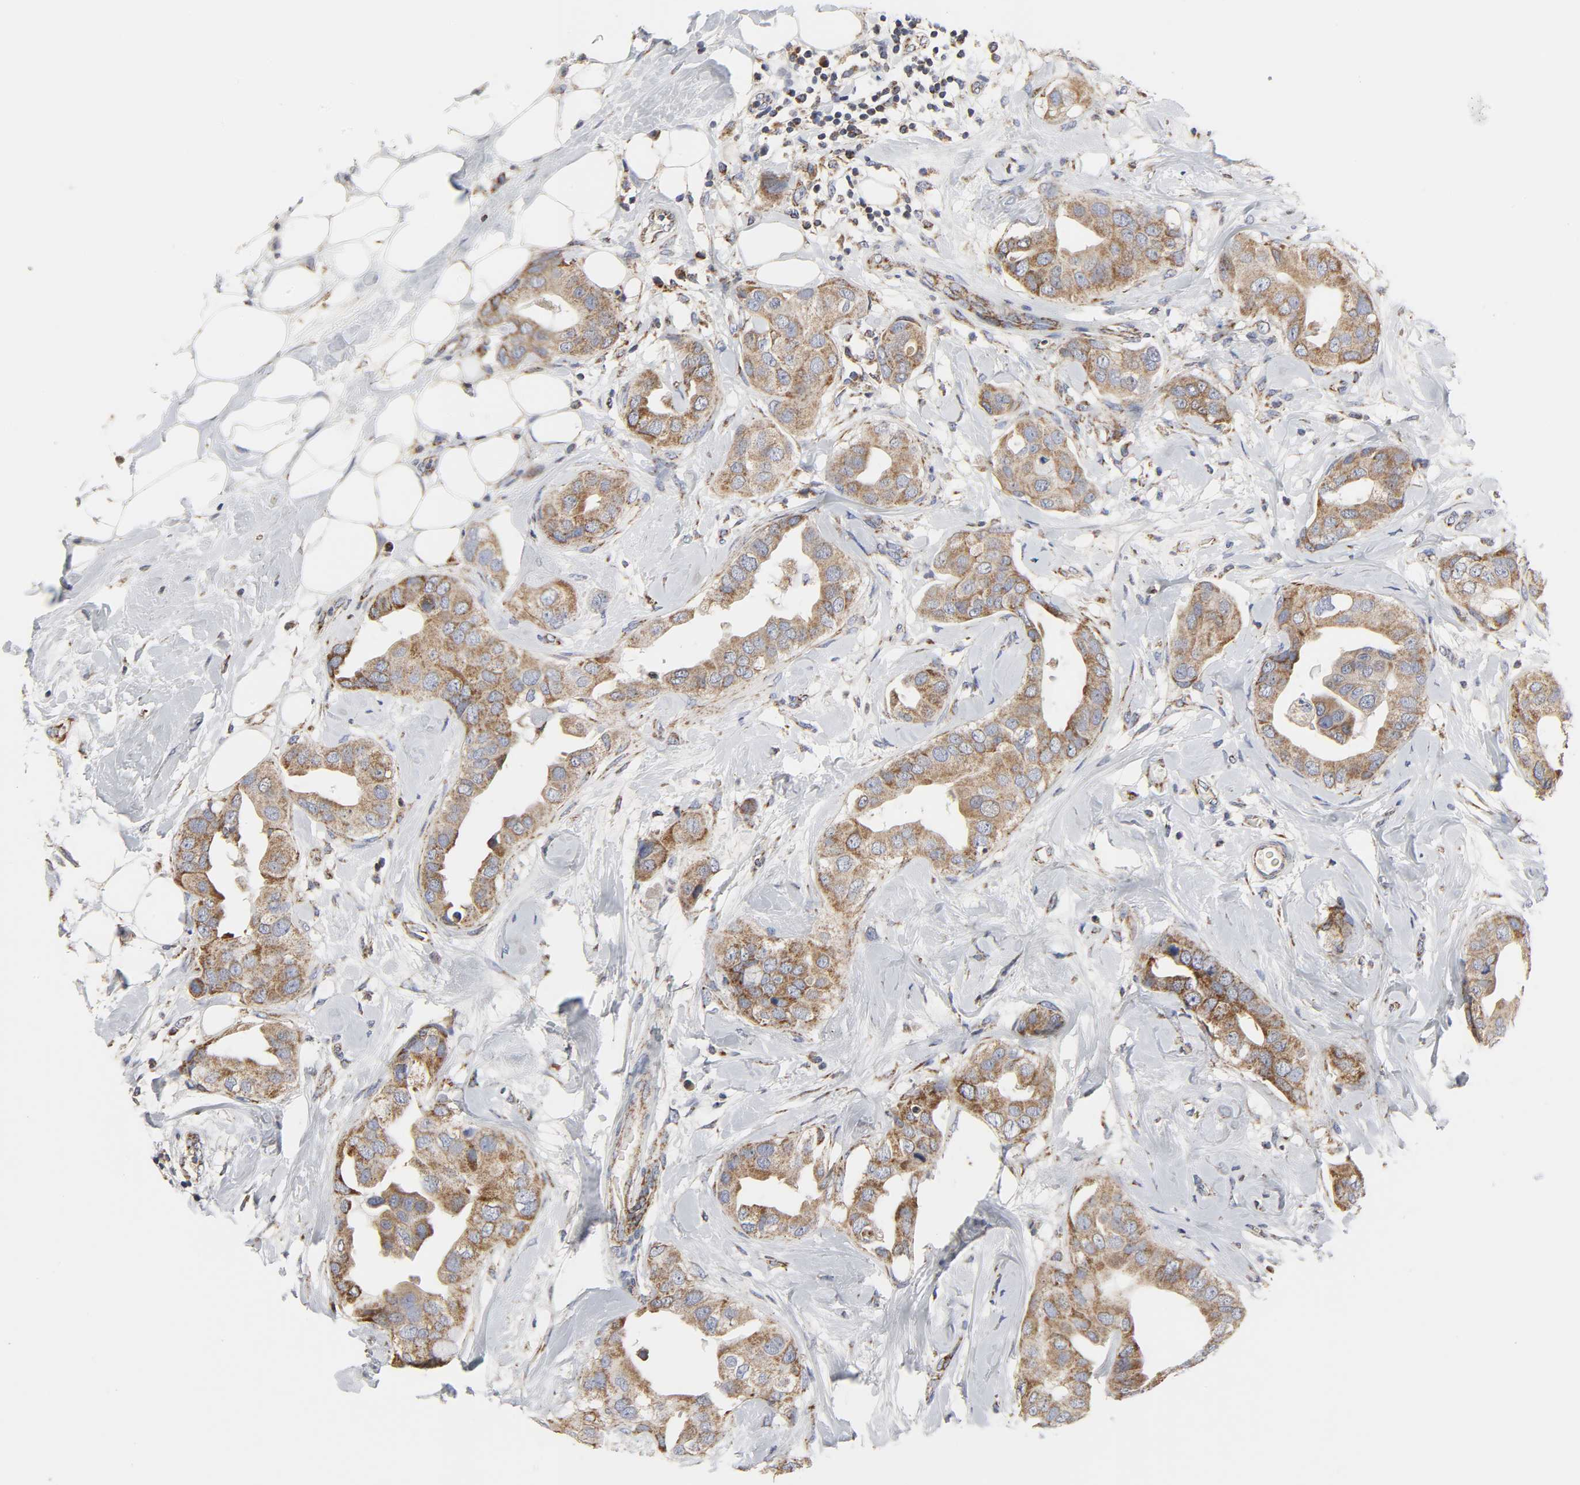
{"staining": {"intensity": "moderate", "quantity": ">75%", "location": "cytoplasmic/membranous"}, "tissue": "breast cancer", "cell_type": "Tumor cells", "image_type": "cancer", "snomed": [{"axis": "morphology", "description": "Duct carcinoma"}, {"axis": "topography", "description": "Breast"}], "caption": "The histopathology image reveals a brown stain indicating the presence of a protein in the cytoplasmic/membranous of tumor cells in breast cancer (infiltrating ductal carcinoma). (DAB (3,3'-diaminobenzidine) IHC with brightfield microscopy, high magnification).", "gene": "COX6B1", "patient": {"sex": "female", "age": 40}}